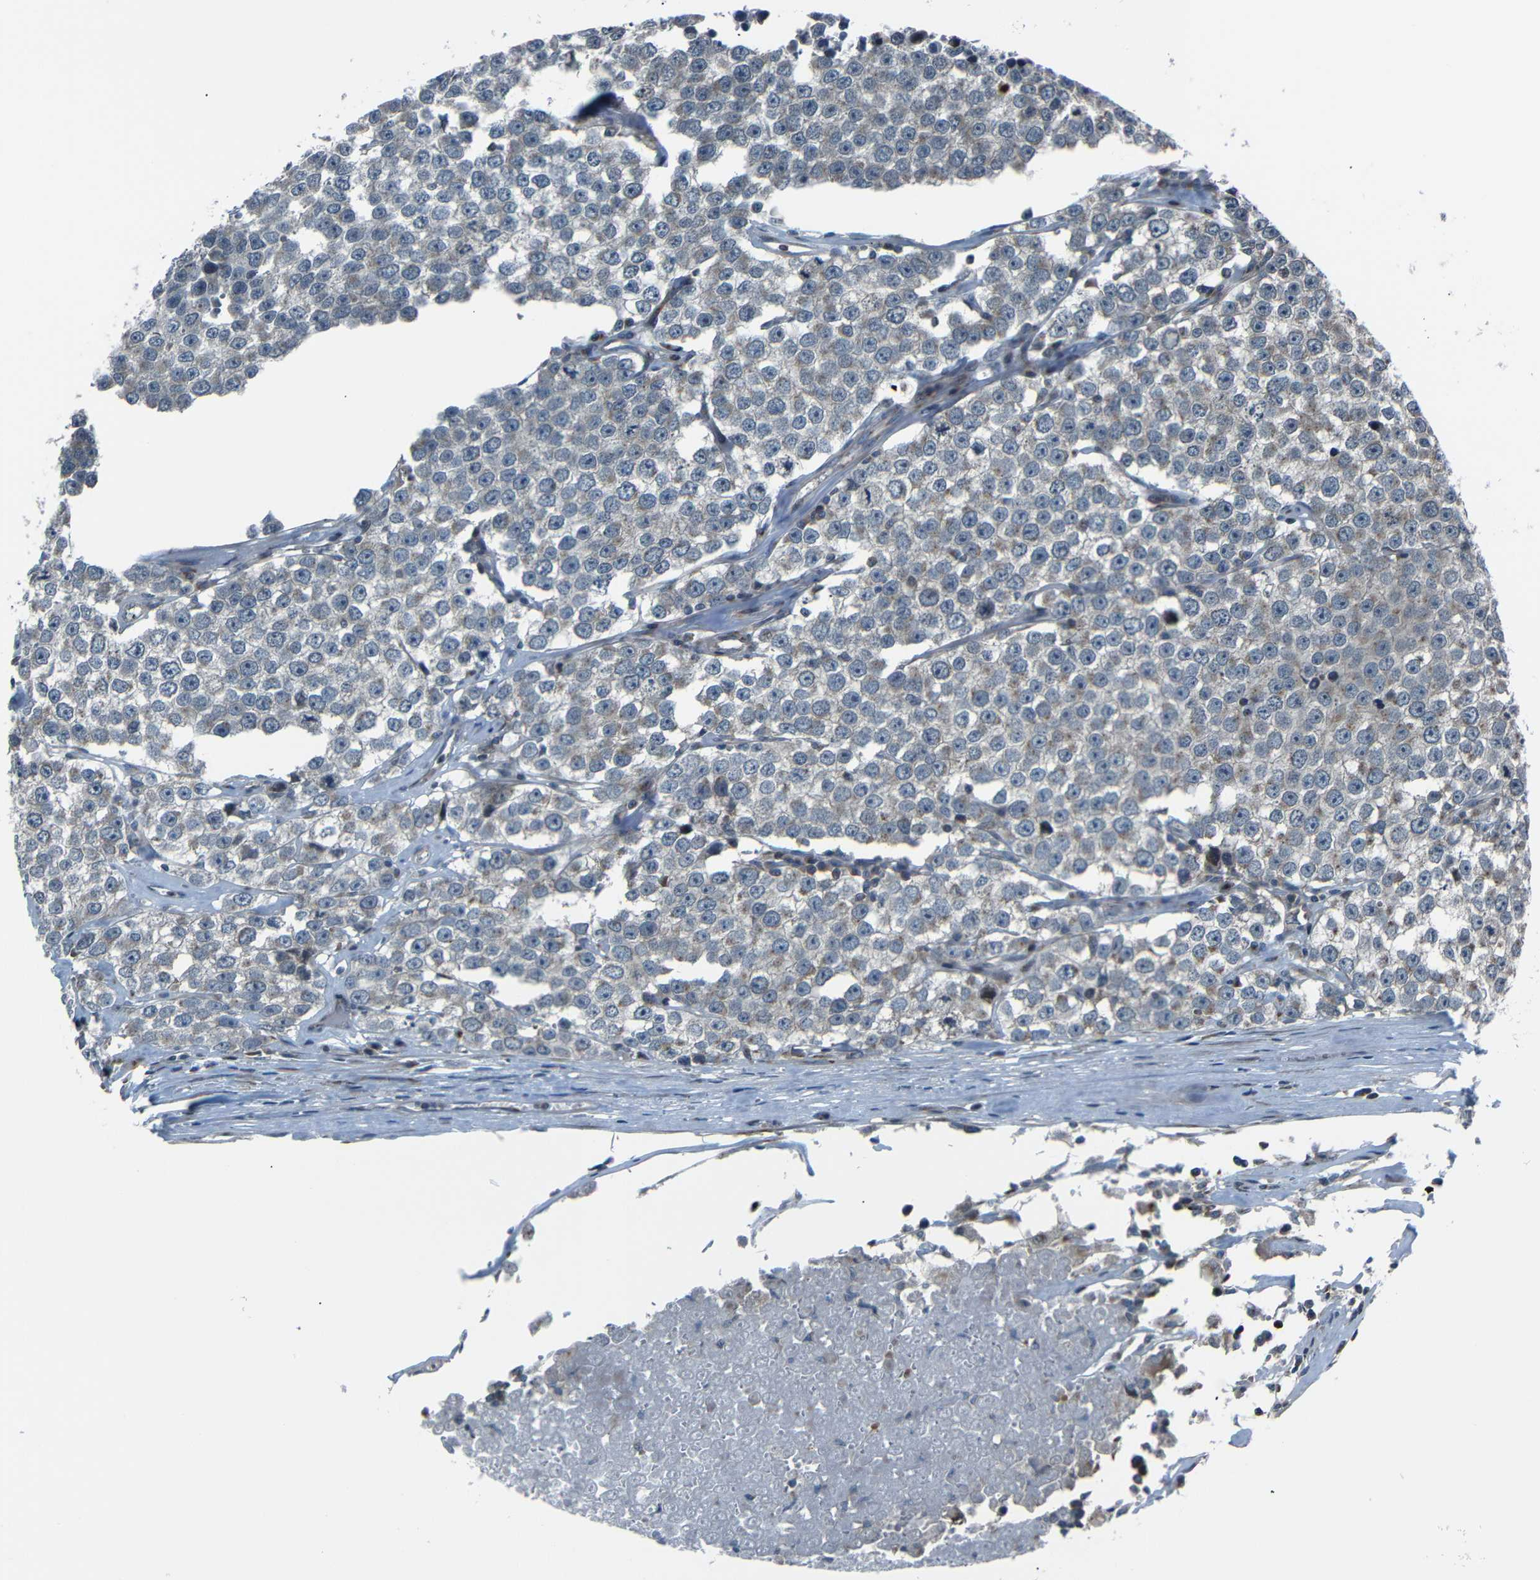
{"staining": {"intensity": "weak", "quantity": "<25%", "location": "cytoplasmic/membranous"}, "tissue": "testis cancer", "cell_type": "Tumor cells", "image_type": "cancer", "snomed": [{"axis": "morphology", "description": "Seminoma, NOS"}, {"axis": "morphology", "description": "Carcinoma, Embryonal, NOS"}, {"axis": "topography", "description": "Testis"}], "caption": "High power microscopy image of an immunohistochemistry photomicrograph of testis cancer (embryonal carcinoma), revealing no significant expression in tumor cells.", "gene": "AKAP9", "patient": {"sex": "male", "age": 52}}